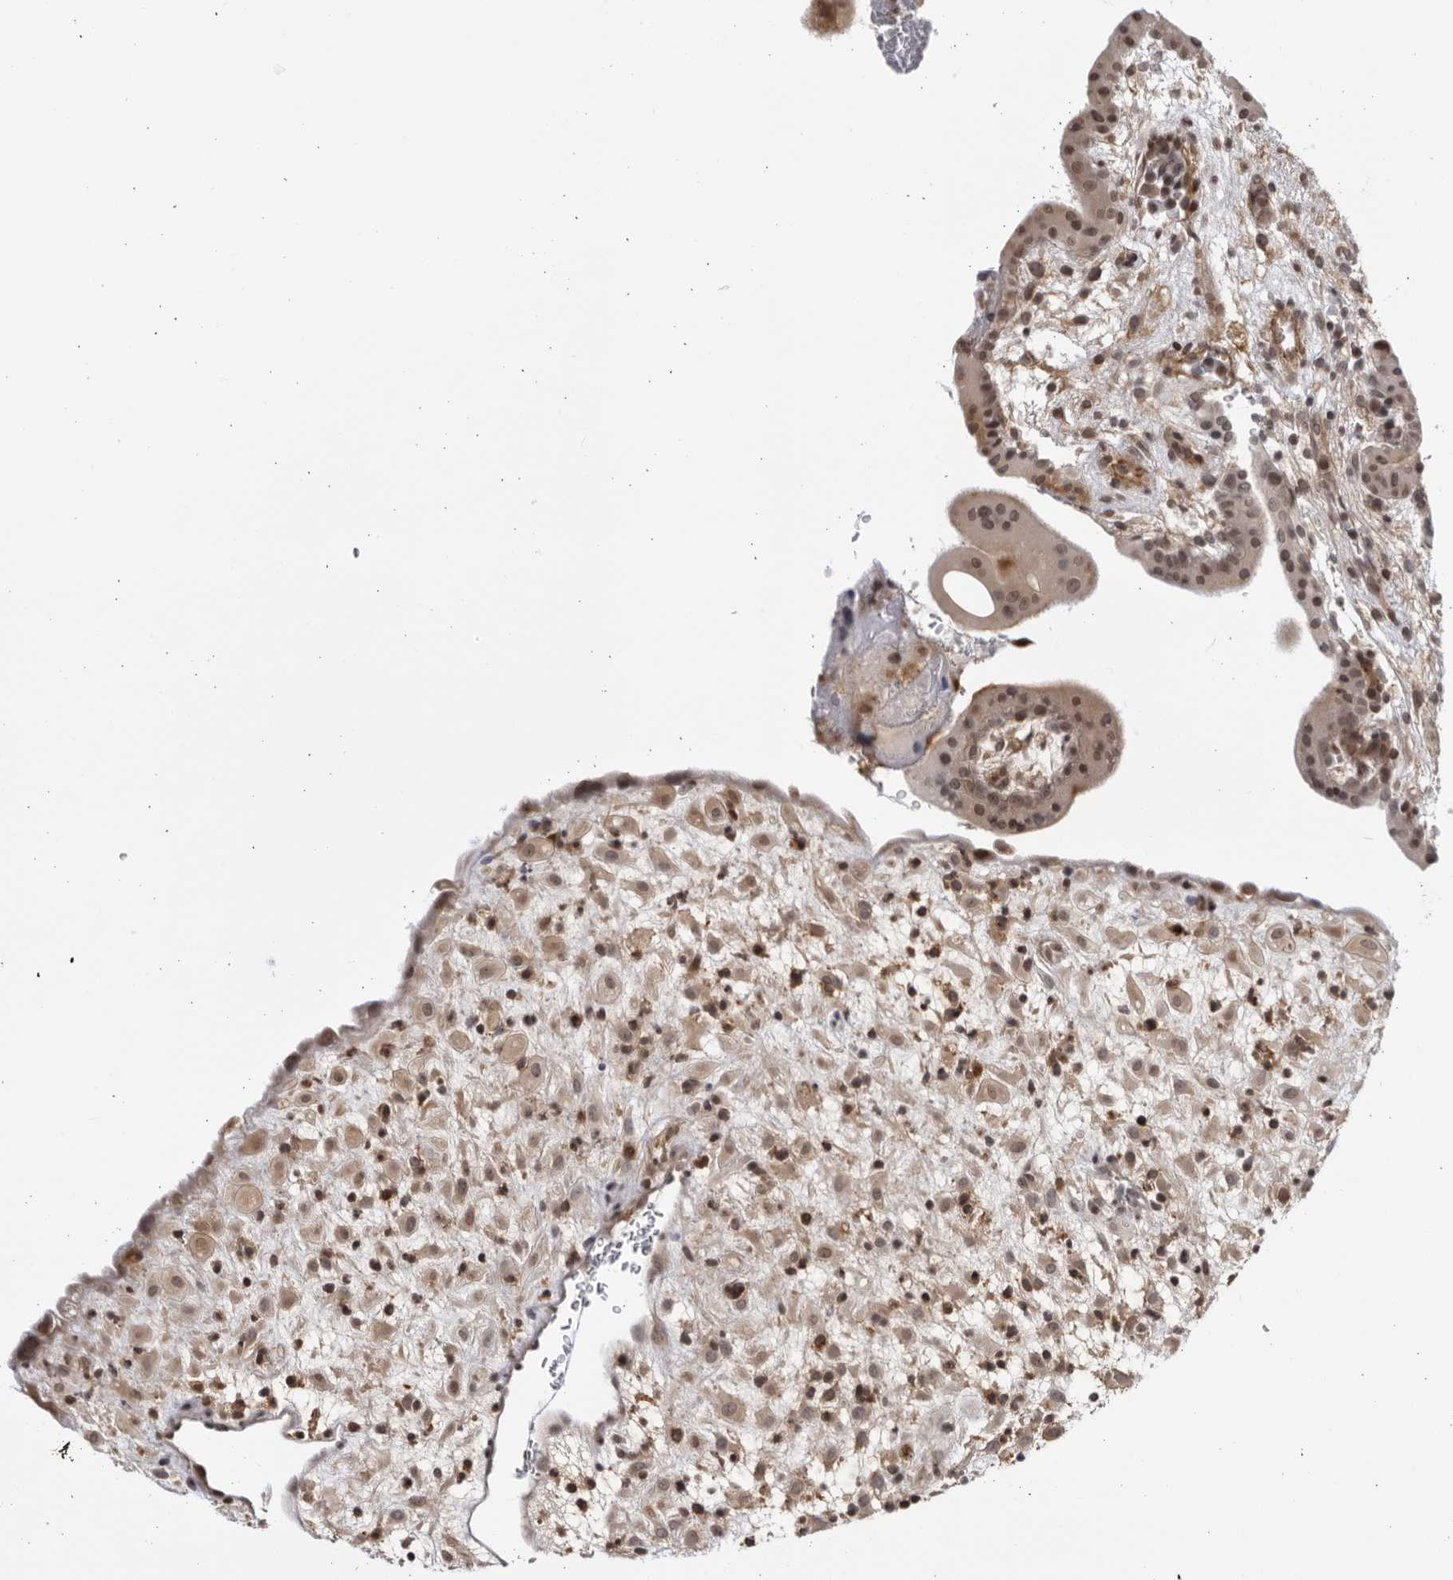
{"staining": {"intensity": "moderate", "quantity": ">75%", "location": "cytoplasmic/membranous,nuclear"}, "tissue": "placenta", "cell_type": "Decidual cells", "image_type": "normal", "snomed": [{"axis": "morphology", "description": "Normal tissue, NOS"}, {"axis": "topography", "description": "Placenta"}], "caption": "Placenta was stained to show a protein in brown. There is medium levels of moderate cytoplasmic/membranous,nuclear staining in about >75% of decidual cells. (DAB (3,3'-diaminobenzidine) IHC, brown staining for protein, blue staining for nuclei).", "gene": "DTL", "patient": {"sex": "female", "age": 35}}